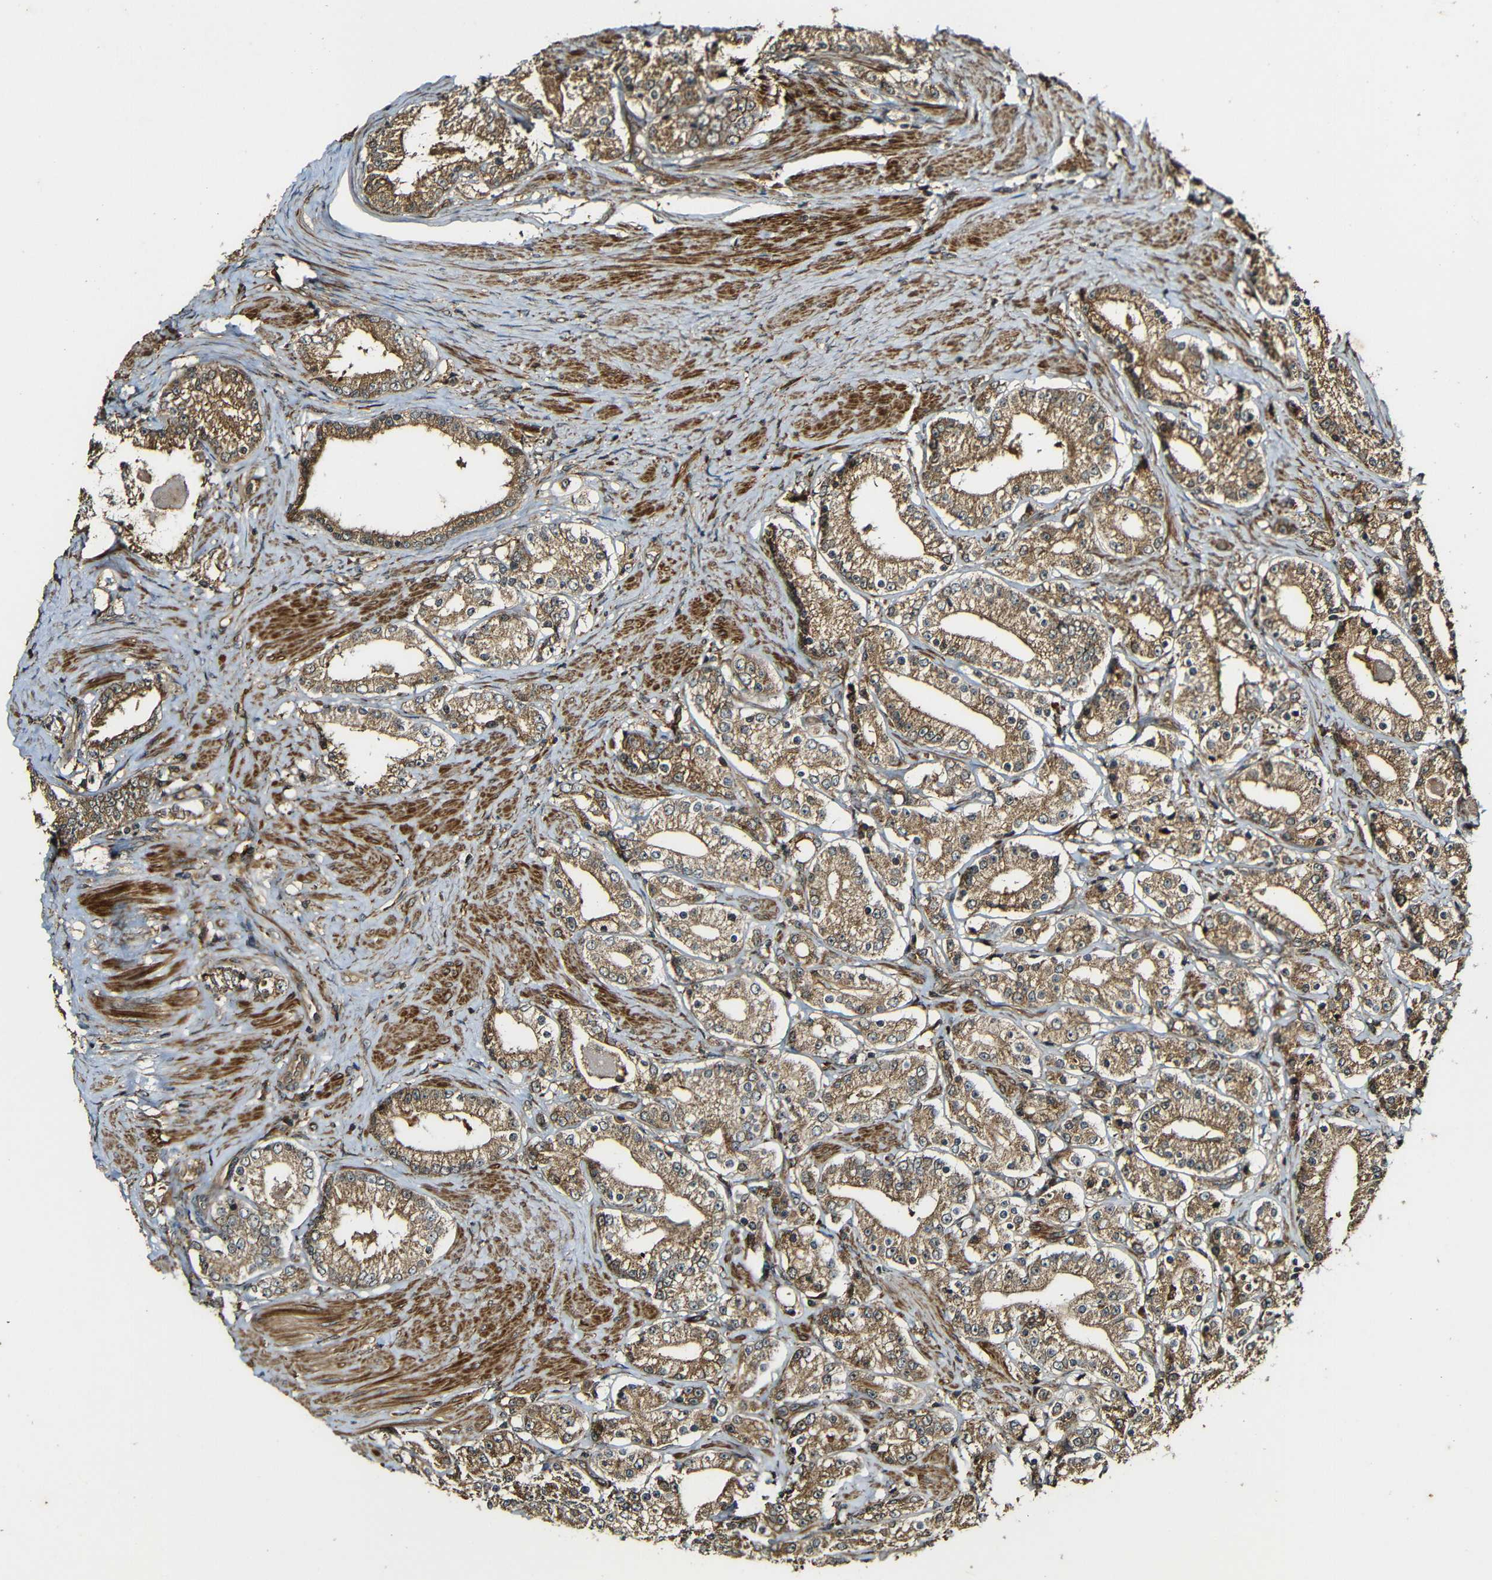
{"staining": {"intensity": "moderate", "quantity": ">75%", "location": "cytoplasmic/membranous"}, "tissue": "prostate cancer", "cell_type": "Tumor cells", "image_type": "cancer", "snomed": [{"axis": "morphology", "description": "Adenocarcinoma, Low grade"}, {"axis": "topography", "description": "Prostate"}], "caption": "Immunohistochemistry (IHC) histopathology image of low-grade adenocarcinoma (prostate) stained for a protein (brown), which demonstrates medium levels of moderate cytoplasmic/membranous staining in approximately >75% of tumor cells.", "gene": "CASP8", "patient": {"sex": "male", "age": 63}}